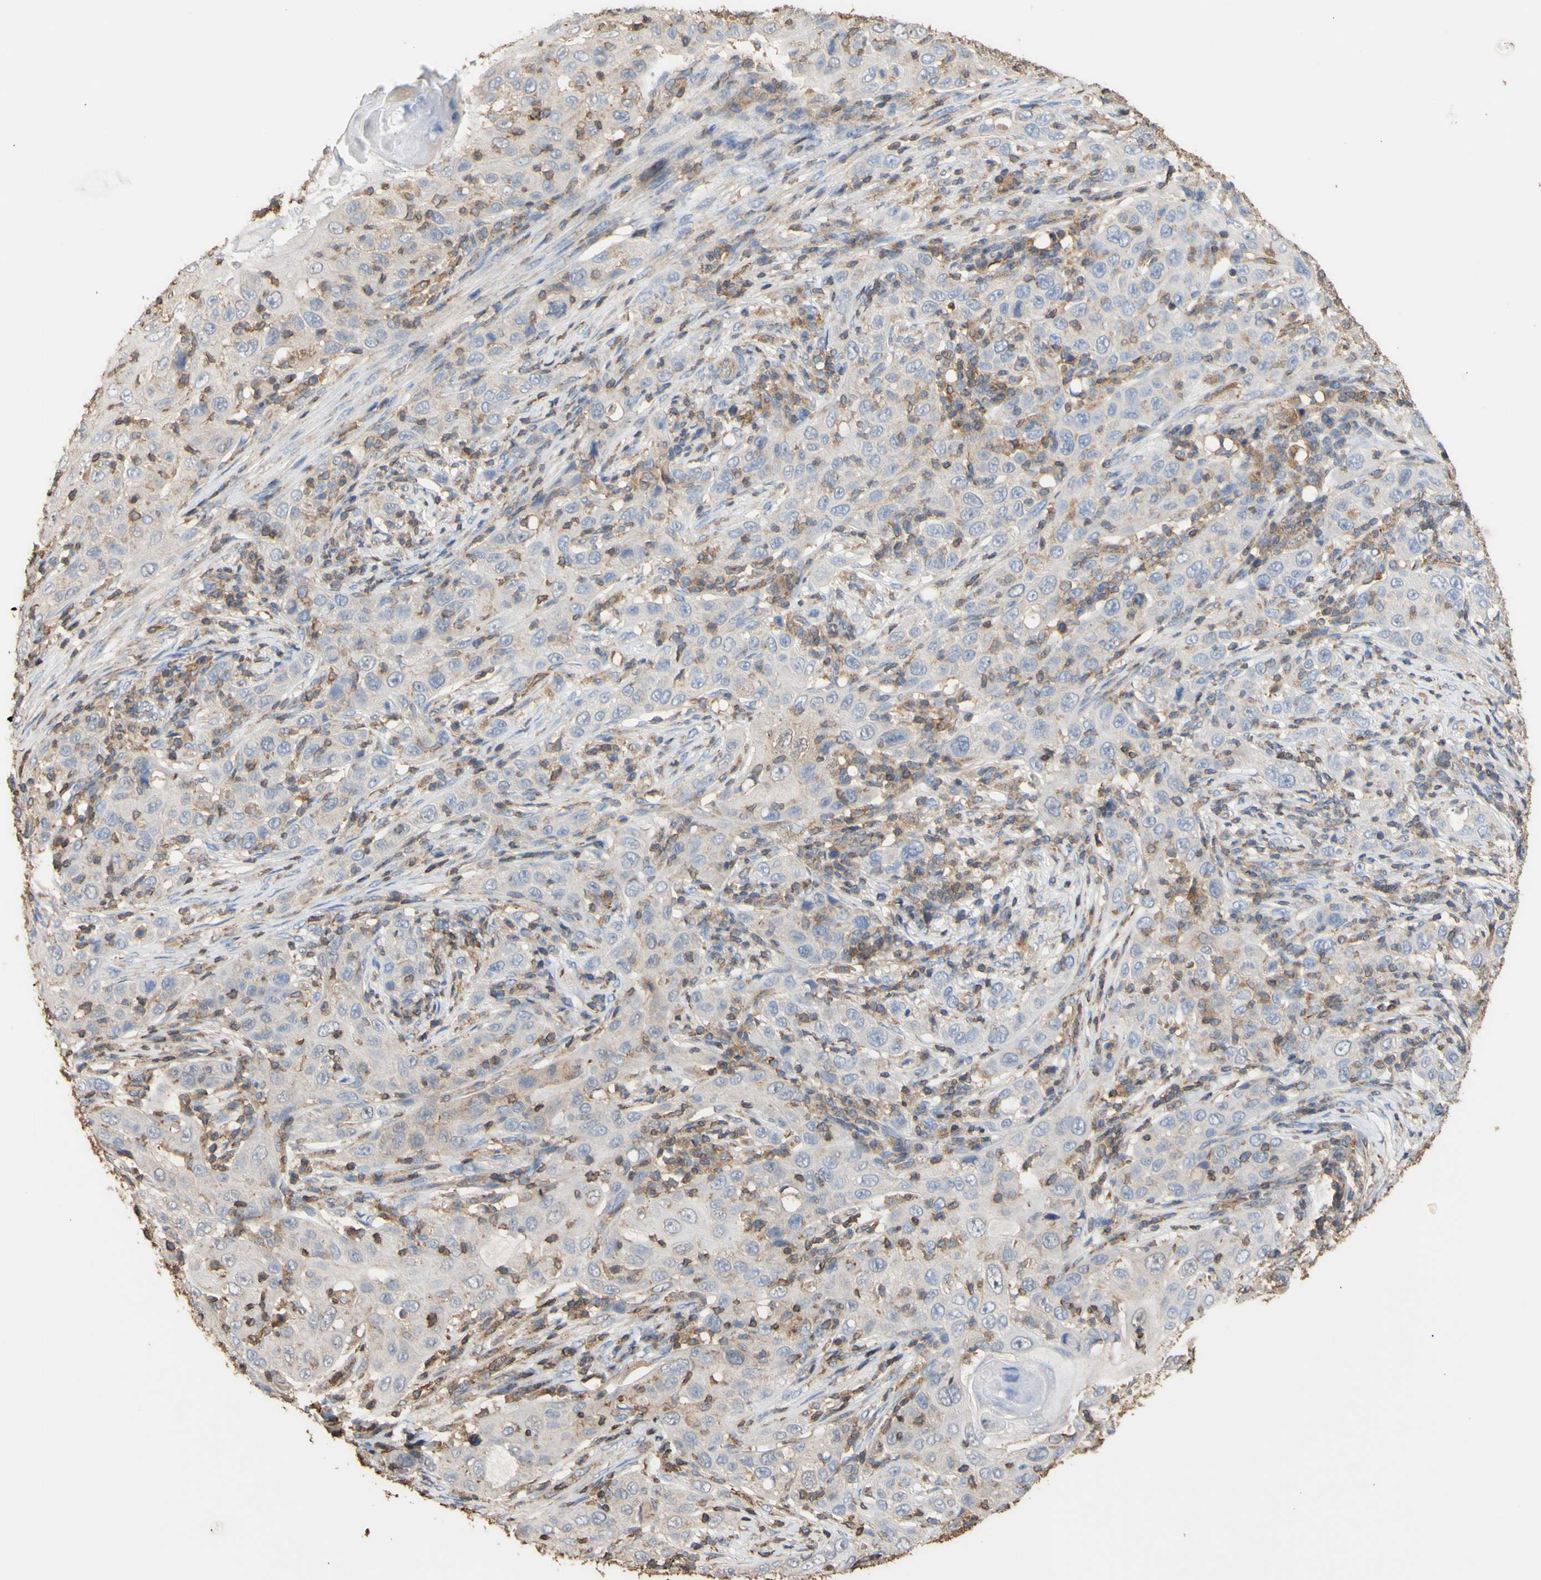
{"staining": {"intensity": "weak", "quantity": ">75%", "location": "cytoplasmic/membranous"}, "tissue": "skin cancer", "cell_type": "Tumor cells", "image_type": "cancer", "snomed": [{"axis": "morphology", "description": "Squamous cell carcinoma, NOS"}, {"axis": "topography", "description": "Skin"}], "caption": "Protein expression analysis of skin squamous cell carcinoma reveals weak cytoplasmic/membranous positivity in approximately >75% of tumor cells.", "gene": "ALDH9A1", "patient": {"sex": "female", "age": 88}}